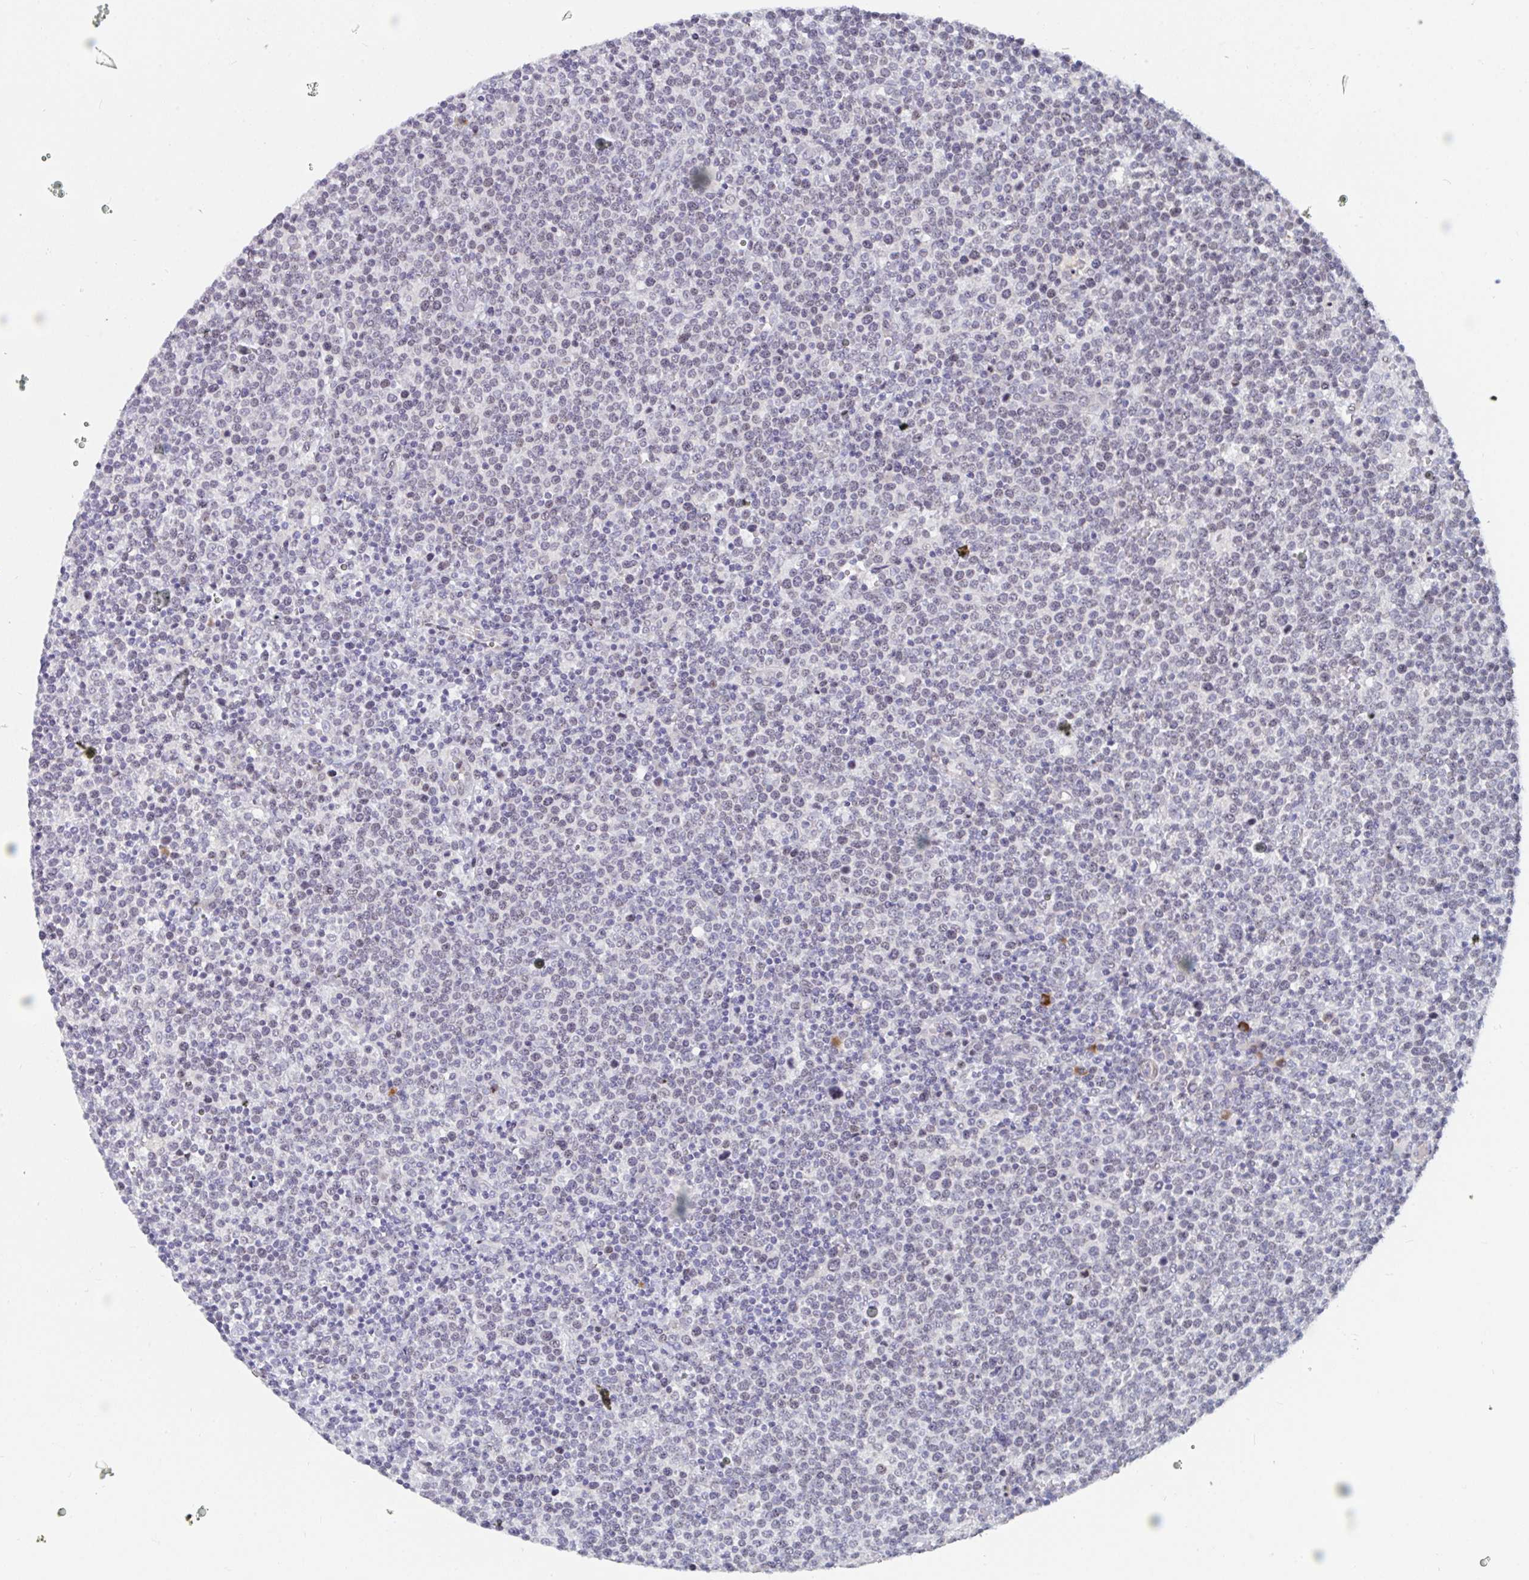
{"staining": {"intensity": "weak", "quantity": "25%-75%", "location": "nuclear"}, "tissue": "lymphoma", "cell_type": "Tumor cells", "image_type": "cancer", "snomed": [{"axis": "morphology", "description": "Malignant lymphoma, non-Hodgkin's type, High grade"}, {"axis": "topography", "description": "Lymph node"}], "caption": "The histopathology image demonstrates immunohistochemical staining of lymphoma. There is weak nuclear expression is present in about 25%-75% of tumor cells. Nuclei are stained in blue.", "gene": "CENPT", "patient": {"sex": "male", "age": 61}}